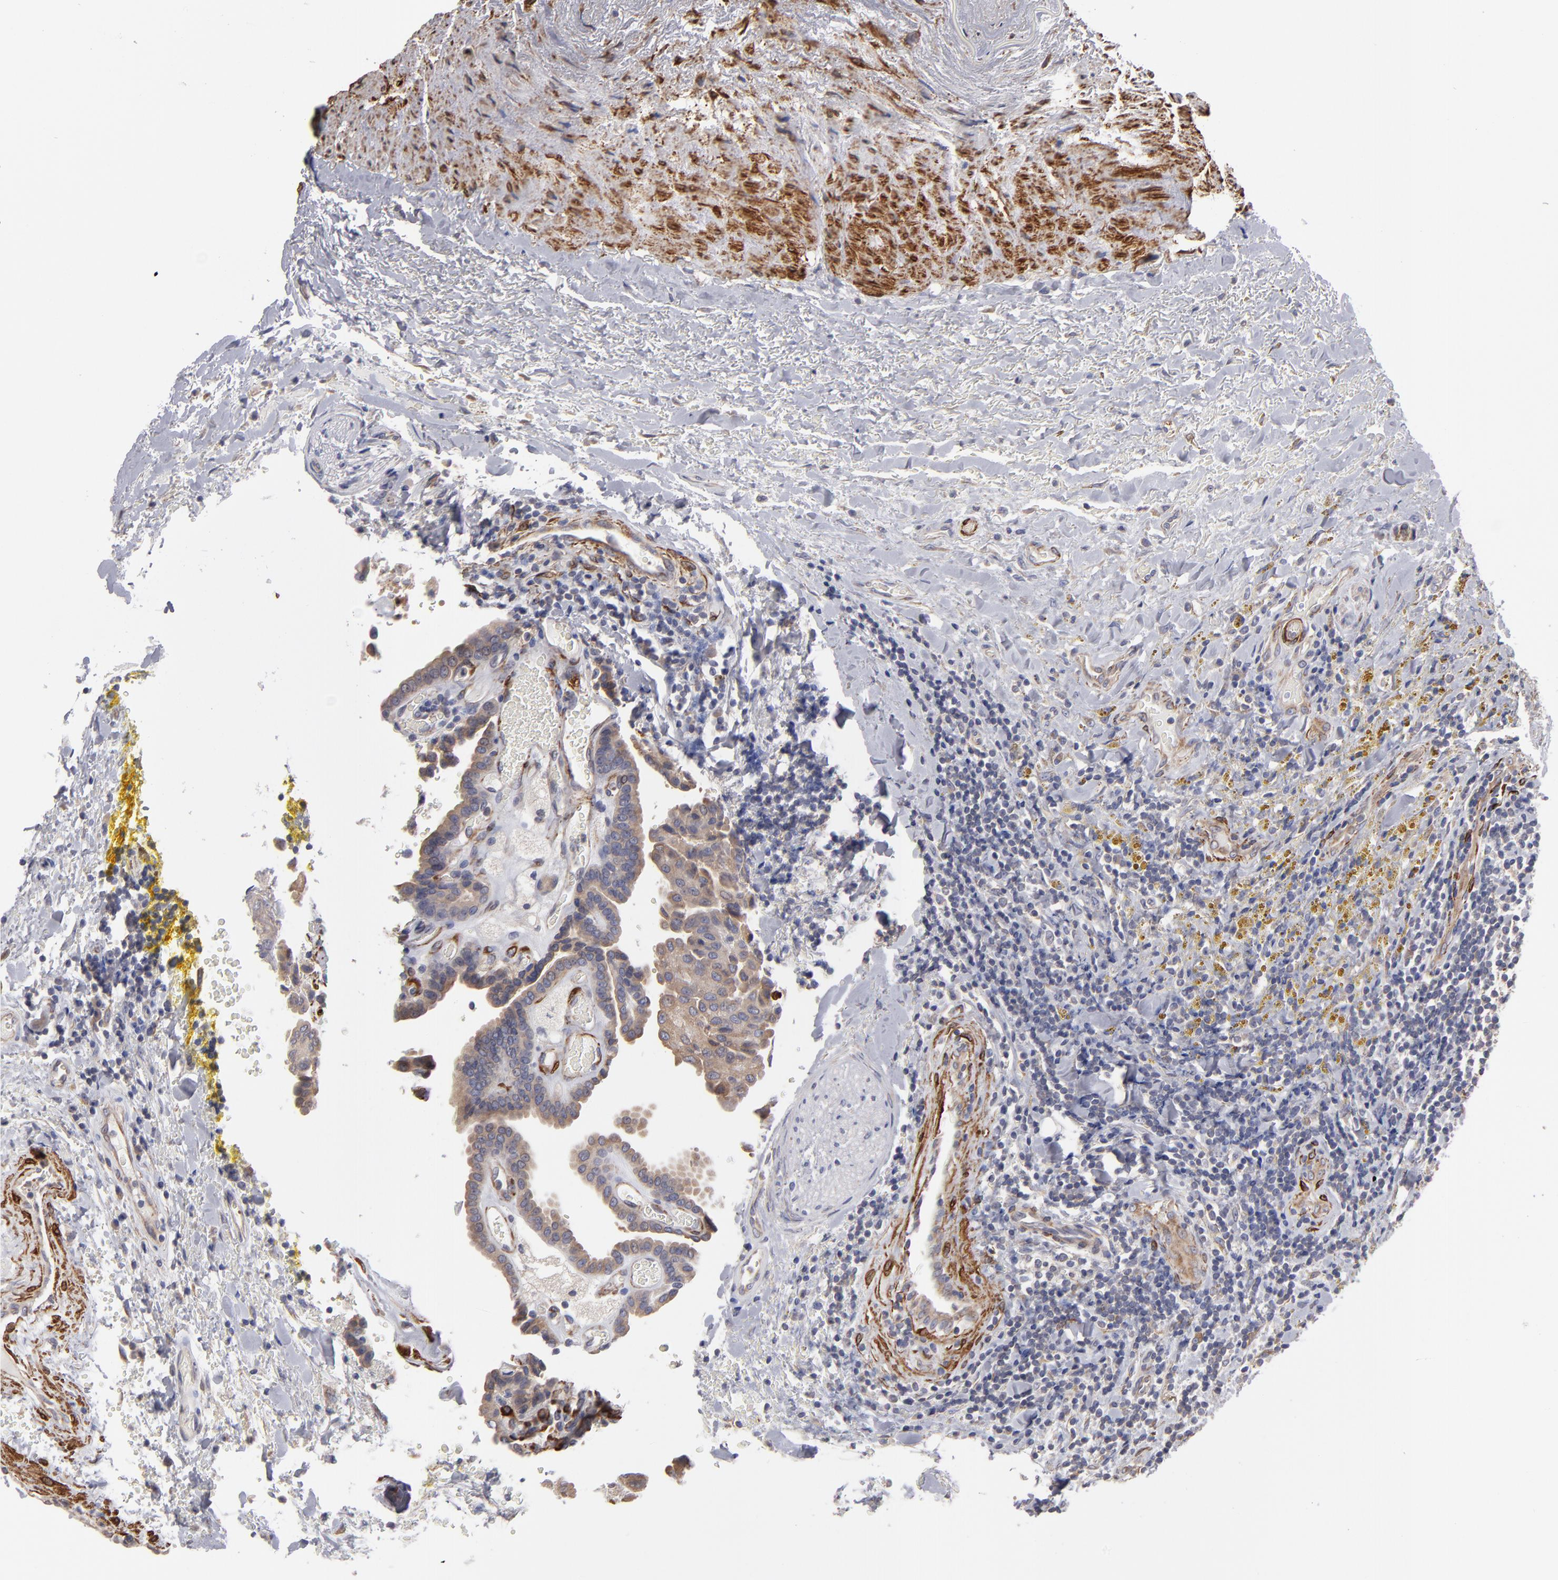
{"staining": {"intensity": "weak", "quantity": "25%-75%", "location": "cytoplasmic/membranous"}, "tissue": "thyroid cancer", "cell_type": "Tumor cells", "image_type": "cancer", "snomed": [{"axis": "morphology", "description": "Papillary adenocarcinoma, NOS"}, {"axis": "topography", "description": "Thyroid gland"}], "caption": "This is a histology image of immunohistochemistry staining of papillary adenocarcinoma (thyroid), which shows weak expression in the cytoplasmic/membranous of tumor cells.", "gene": "SLMAP", "patient": {"sex": "male", "age": 87}}